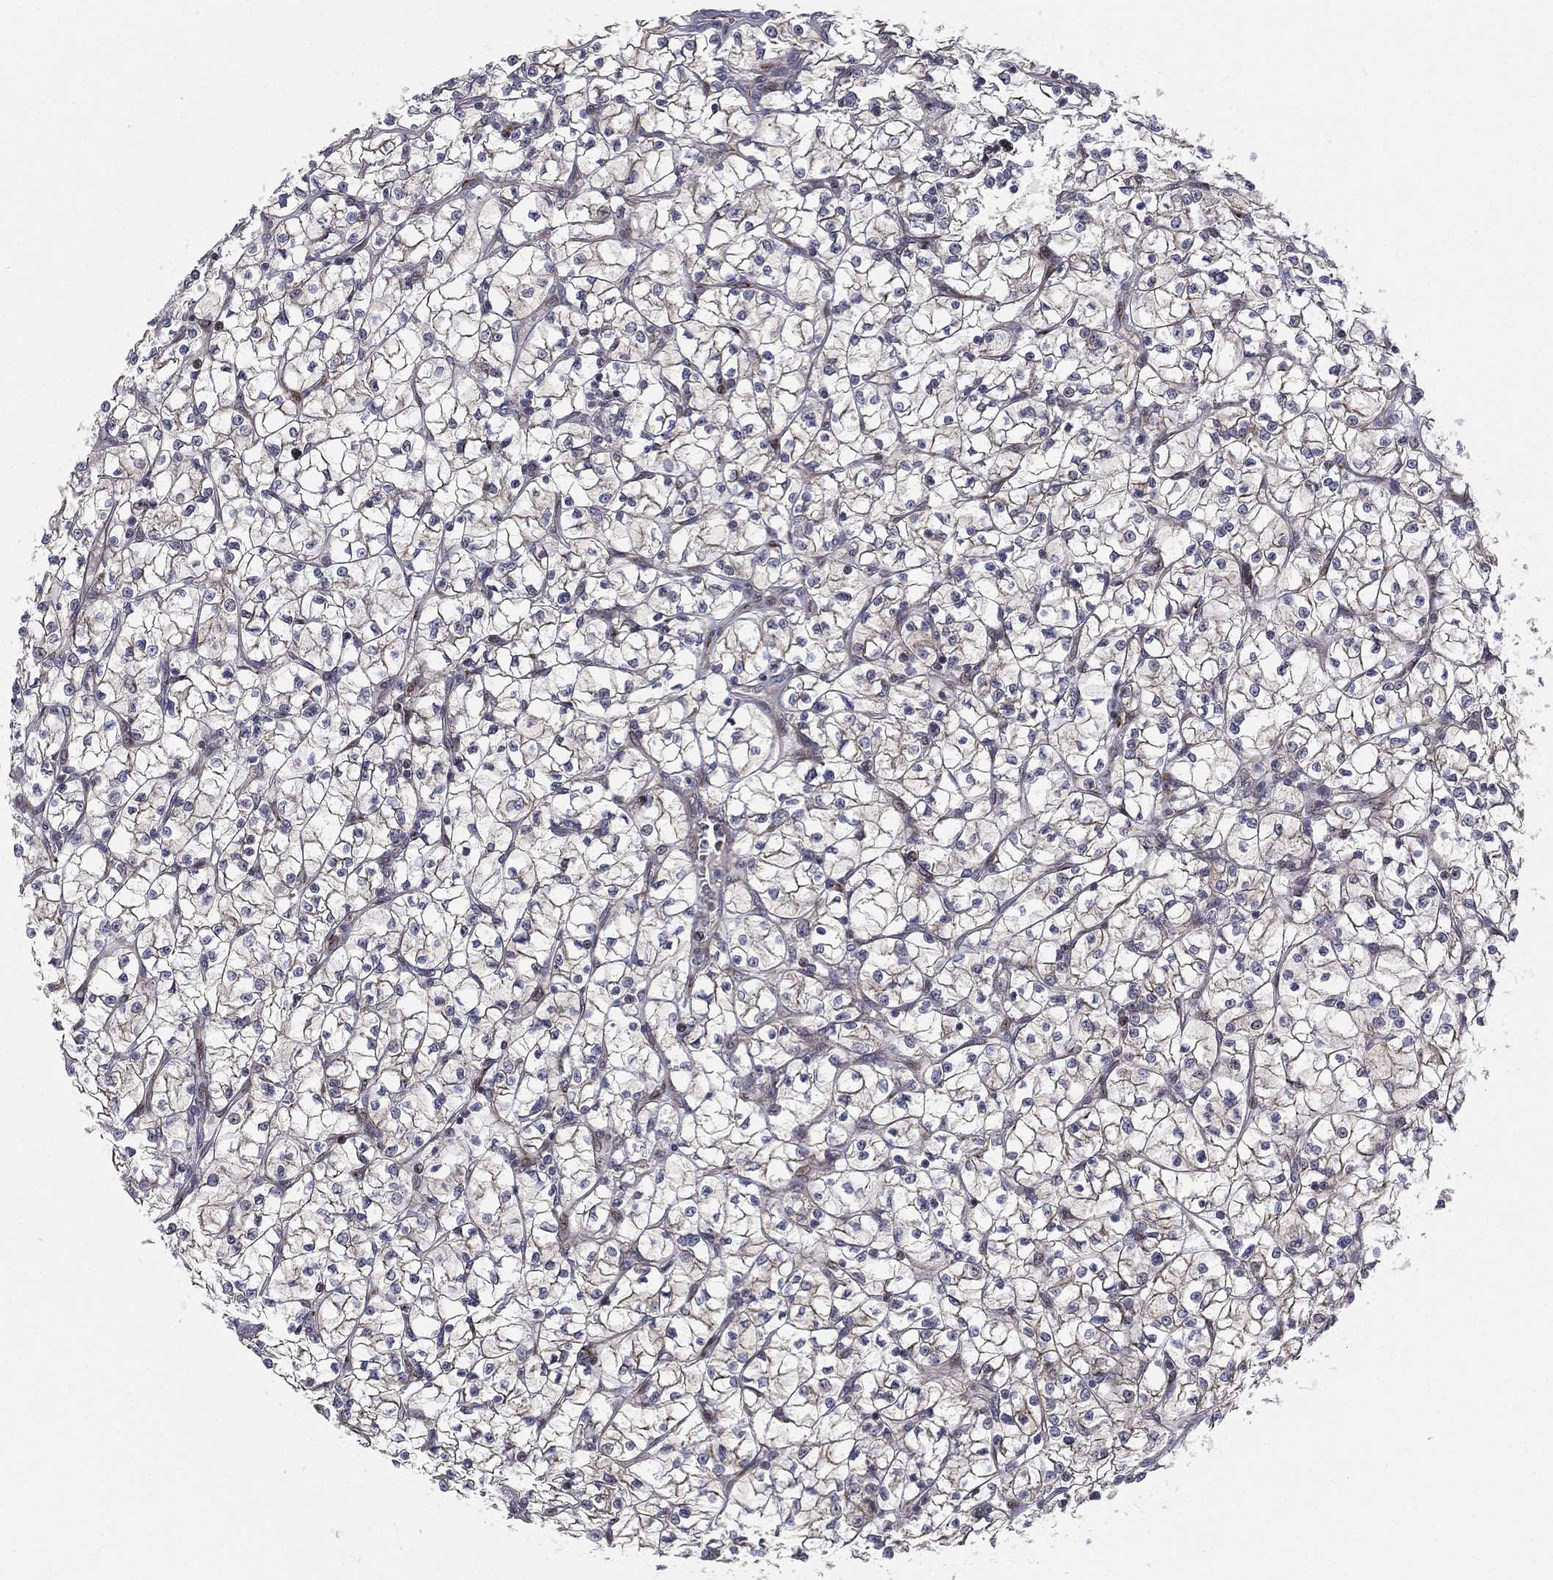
{"staining": {"intensity": "negative", "quantity": "none", "location": "none"}, "tissue": "renal cancer", "cell_type": "Tumor cells", "image_type": "cancer", "snomed": [{"axis": "morphology", "description": "Adenocarcinoma, NOS"}, {"axis": "topography", "description": "Kidney"}], "caption": "Protein analysis of renal cancer displays no significant staining in tumor cells.", "gene": "VHL", "patient": {"sex": "female", "age": 64}}